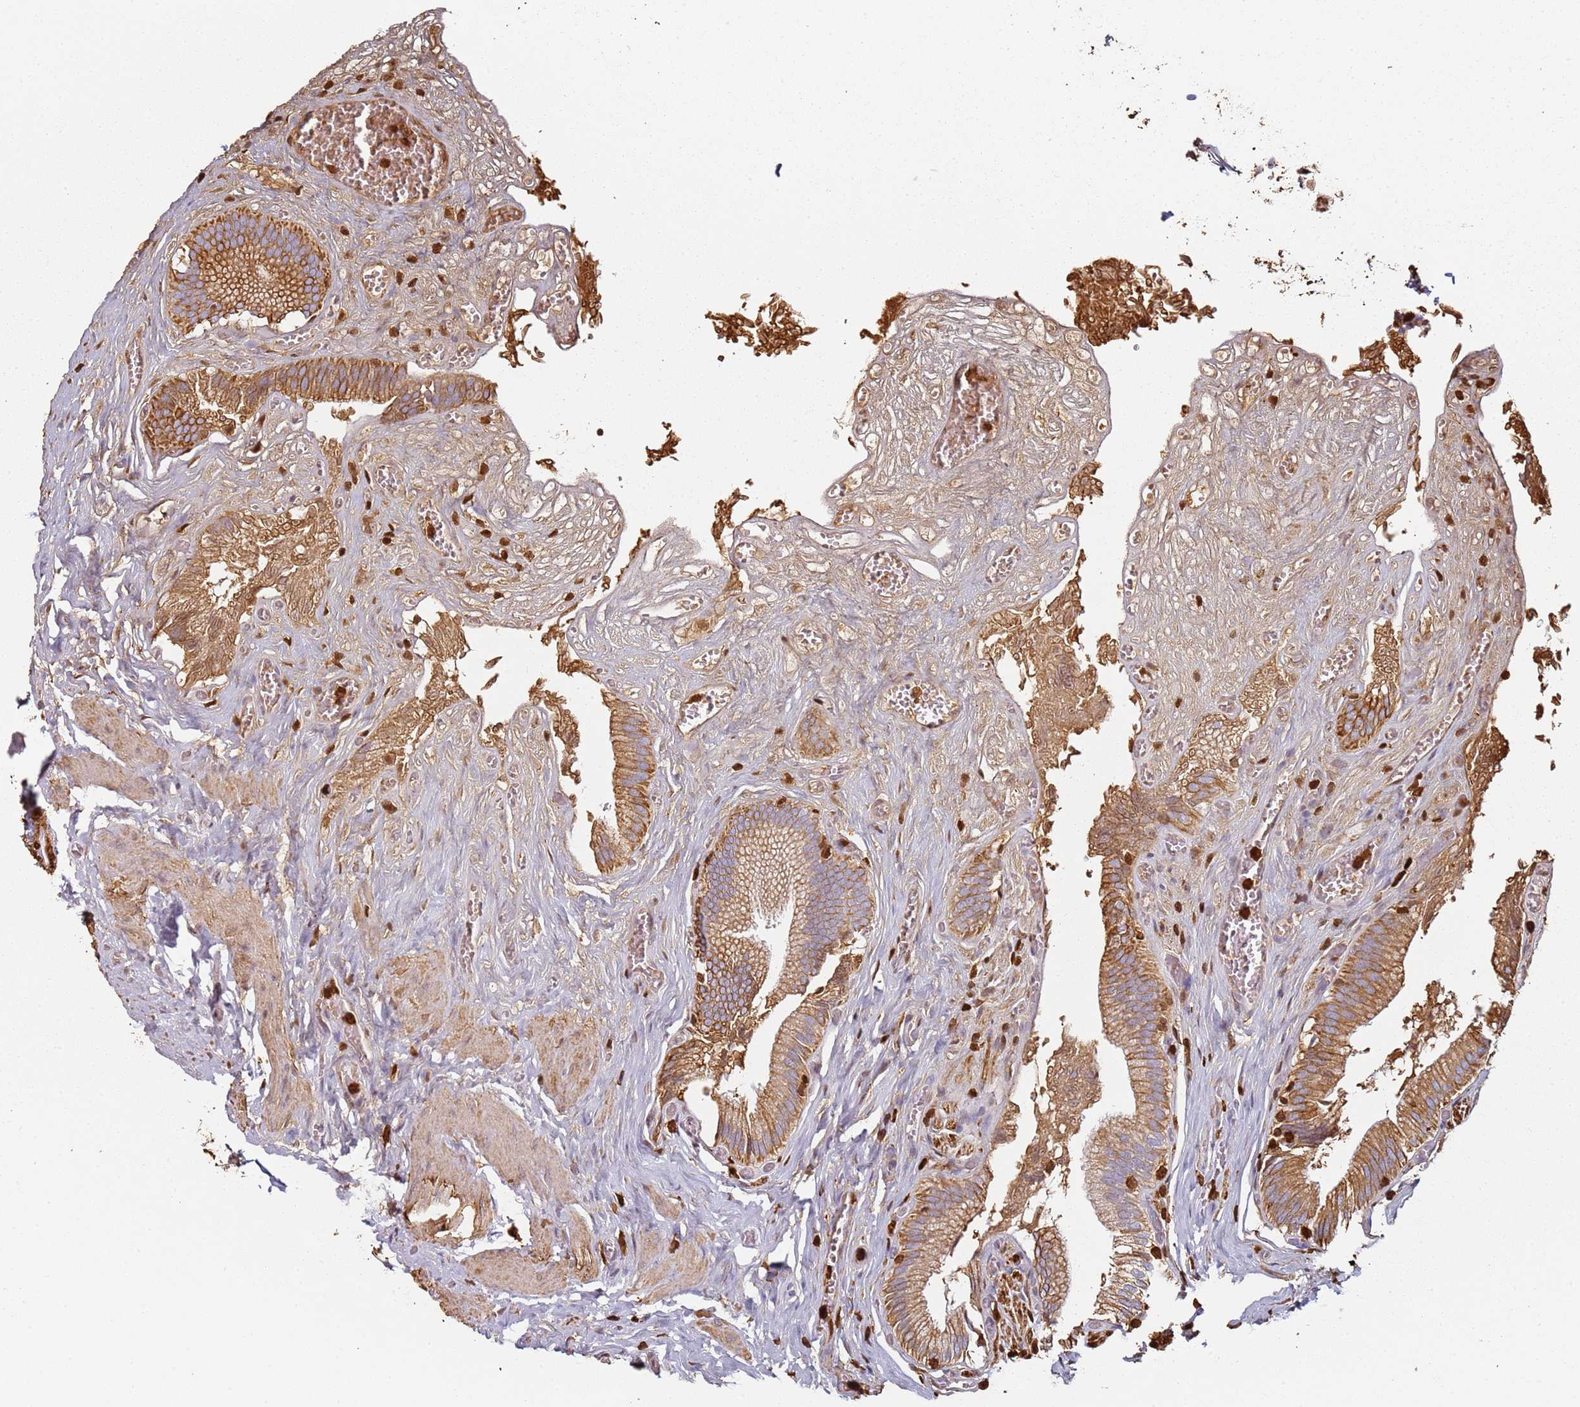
{"staining": {"intensity": "strong", "quantity": ">75%", "location": "cytoplasmic/membranous"}, "tissue": "gallbladder", "cell_type": "Glandular cells", "image_type": "normal", "snomed": [{"axis": "morphology", "description": "Normal tissue, NOS"}, {"axis": "topography", "description": "Gallbladder"}, {"axis": "topography", "description": "Peripheral nerve tissue"}], "caption": "High-power microscopy captured an immunohistochemistry (IHC) image of unremarkable gallbladder, revealing strong cytoplasmic/membranous positivity in approximately >75% of glandular cells.", "gene": "S100A4", "patient": {"sex": "male", "age": 17}}